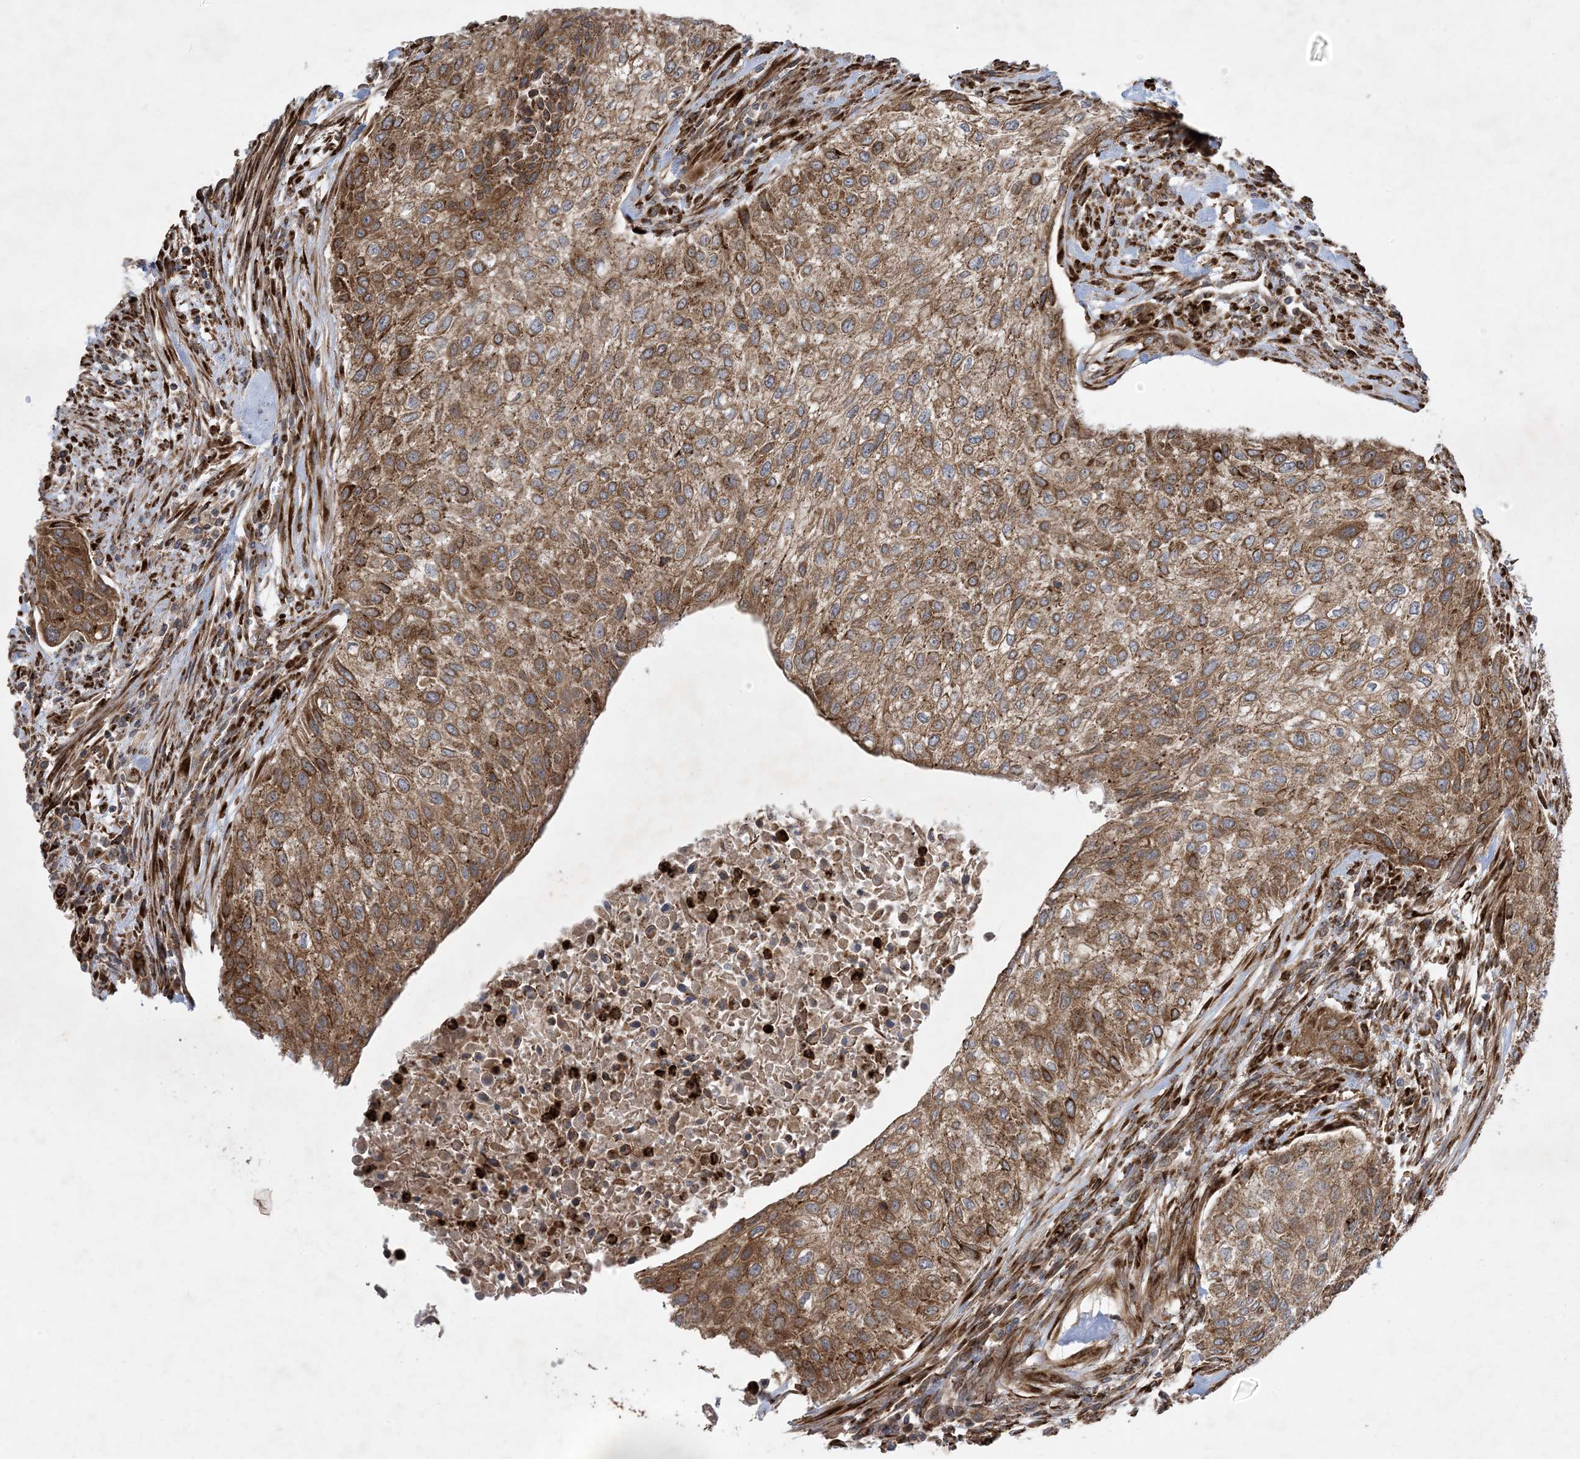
{"staining": {"intensity": "moderate", "quantity": ">75%", "location": "cytoplasmic/membranous"}, "tissue": "urothelial cancer", "cell_type": "Tumor cells", "image_type": "cancer", "snomed": [{"axis": "morphology", "description": "Urothelial carcinoma, High grade"}, {"axis": "topography", "description": "Urinary bladder"}], "caption": "Immunohistochemical staining of human urothelial cancer displays moderate cytoplasmic/membranous protein expression in about >75% of tumor cells.", "gene": "OTOP1", "patient": {"sex": "male", "age": 35}}